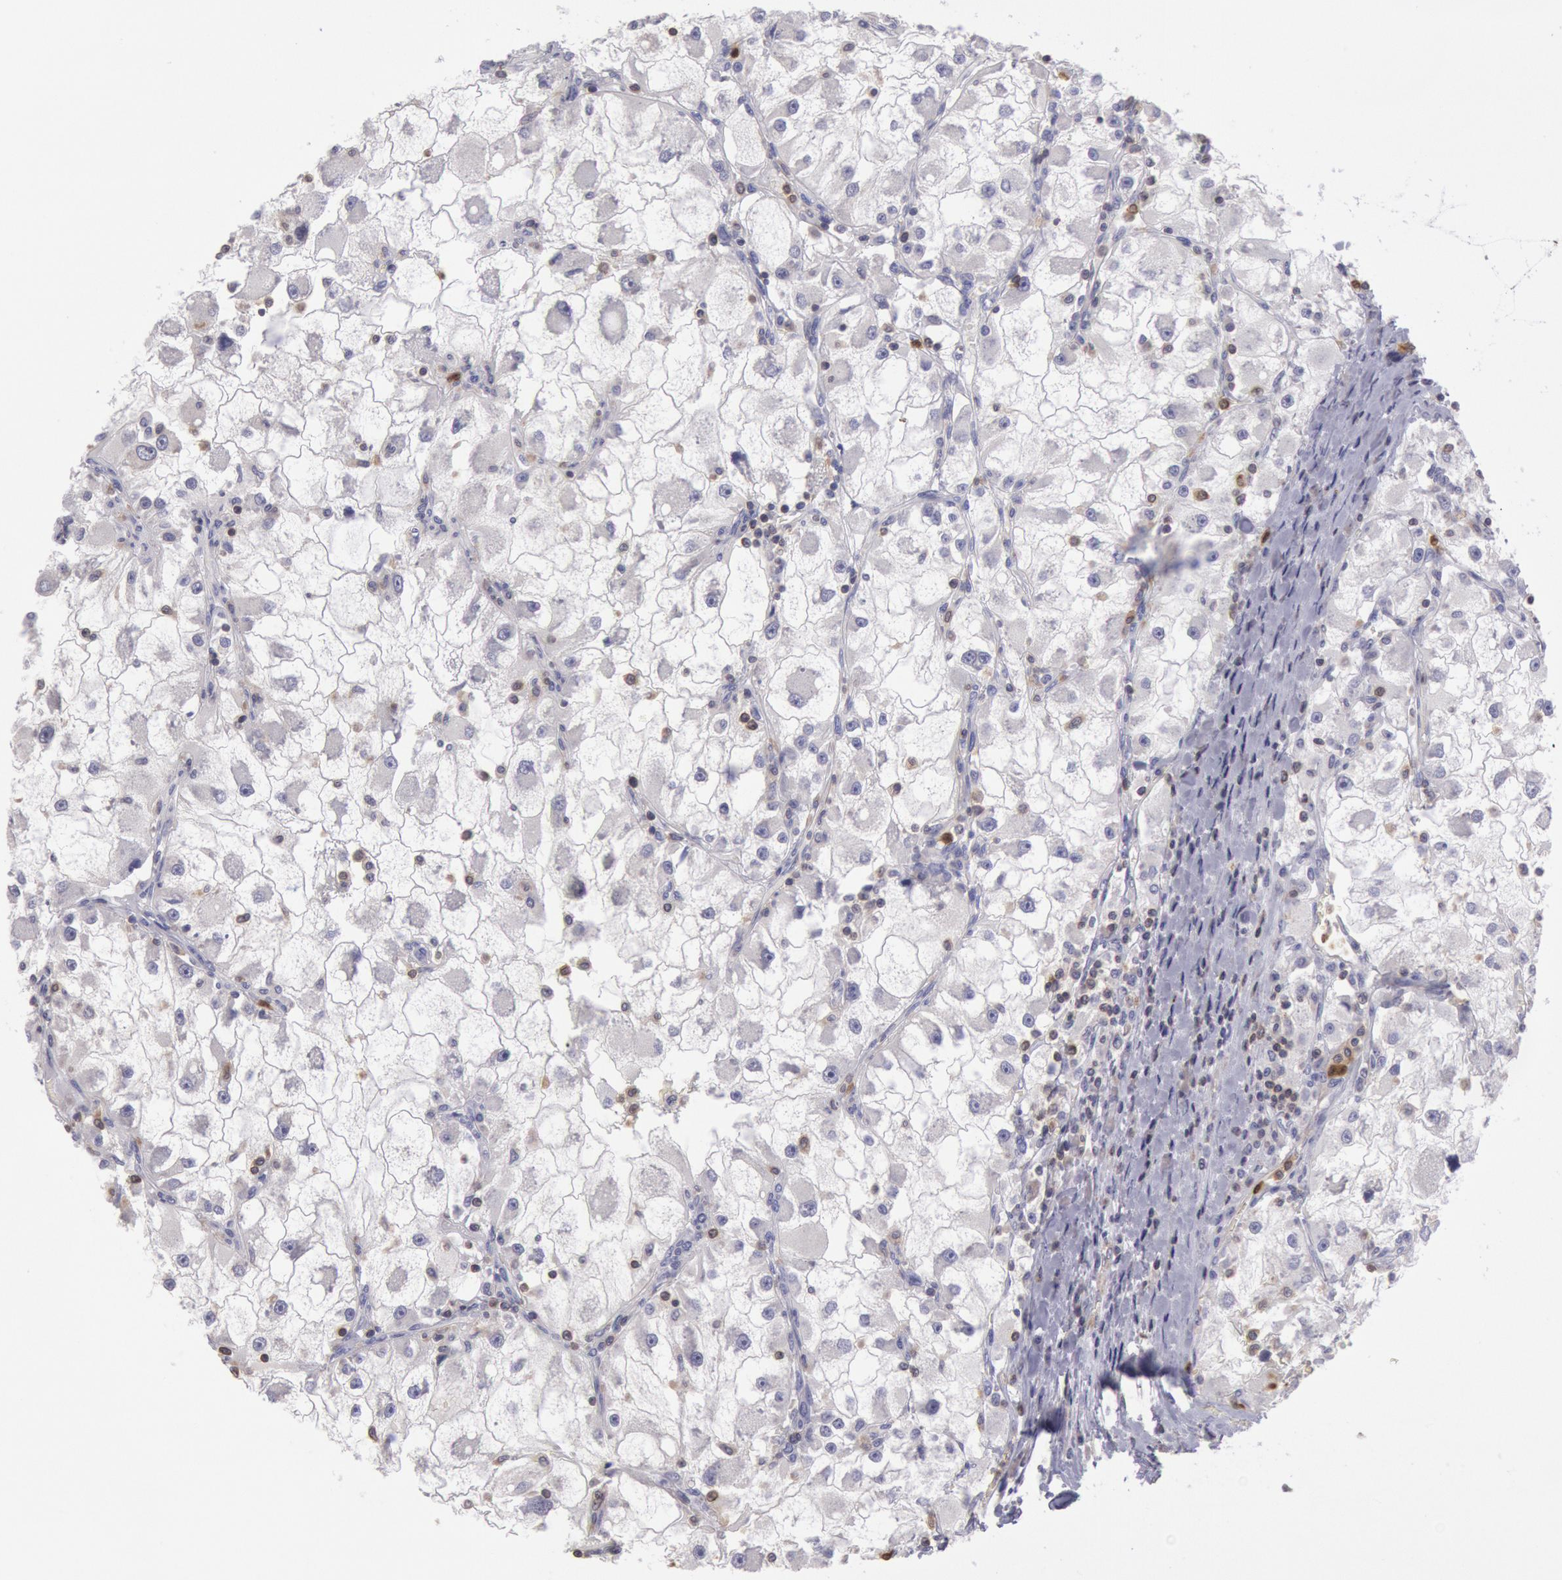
{"staining": {"intensity": "negative", "quantity": "none", "location": "none"}, "tissue": "renal cancer", "cell_type": "Tumor cells", "image_type": "cancer", "snomed": [{"axis": "morphology", "description": "Adenocarcinoma, NOS"}, {"axis": "topography", "description": "Kidney"}], "caption": "Immunohistochemistry (IHC) photomicrograph of neoplastic tissue: renal cancer stained with DAB (3,3'-diaminobenzidine) shows no significant protein staining in tumor cells.", "gene": "RAB27A", "patient": {"sex": "female", "age": 73}}